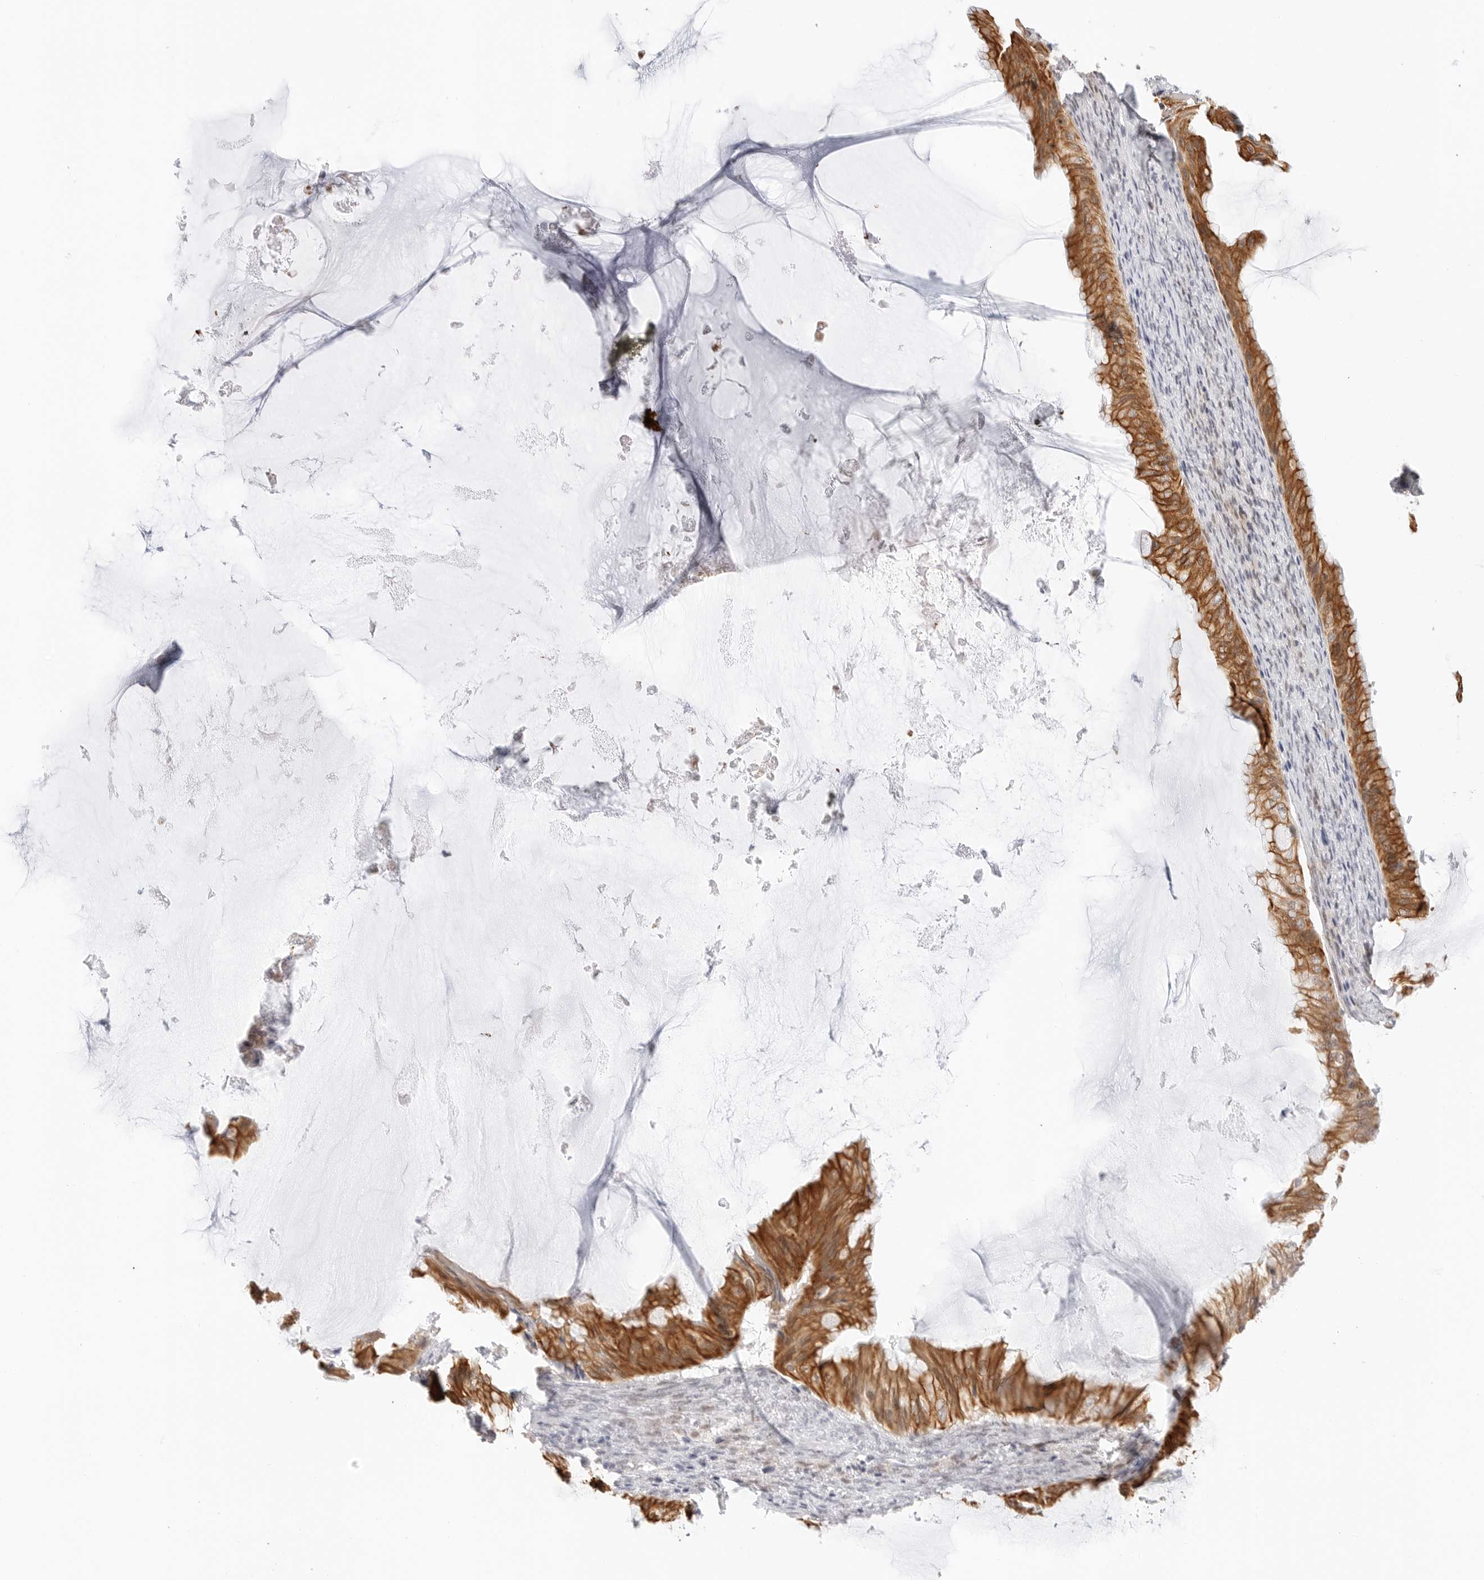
{"staining": {"intensity": "moderate", "quantity": ">75%", "location": "cytoplasmic/membranous"}, "tissue": "ovarian cancer", "cell_type": "Tumor cells", "image_type": "cancer", "snomed": [{"axis": "morphology", "description": "Cystadenocarcinoma, mucinous, NOS"}, {"axis": "topography", "description": "Ovary"}], "caption": "Immunohistochemistry image of neoplastic tissue: ovarian cancer (mucinous cystadenocarcinoma) stained using immunohistochemistry (IHC) exhibits medium levels of moderate protein expression localized specifically in the cytoplasmic/membranous of tumor cells, appearing as a cytoplasmic/membranous brown color.", "gene": "TSEN2", "patient": {"sex": "female", "age": 61}}